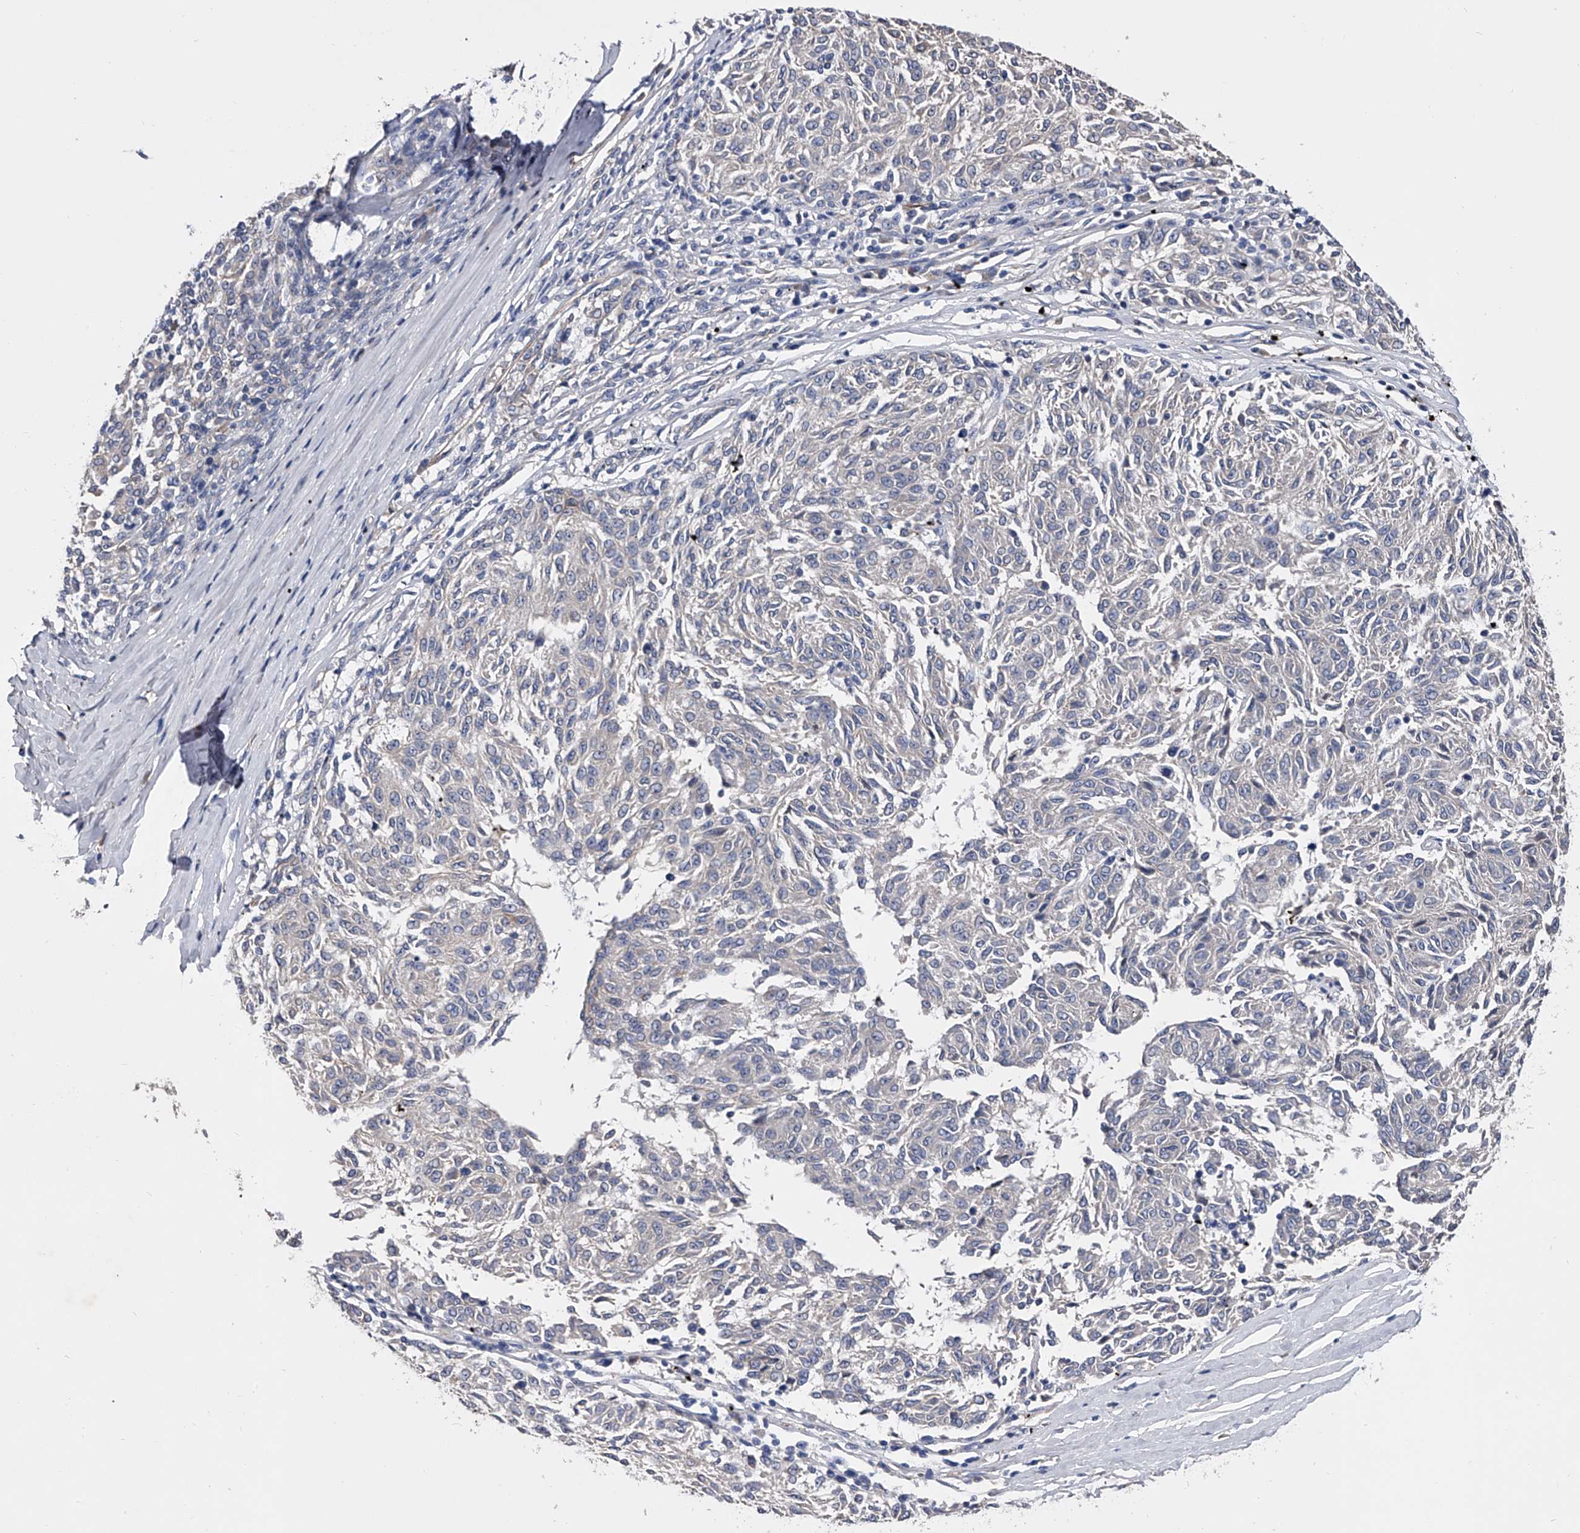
{"staining": {"intensity": "negative", "quantity": "none", "location": "none"}, "tissue": "melanoma", "cell_type": "Tumor cells", "image_type": "cancer", "snomed": [{"axis": "morphology", "description": "Malignant melanoma, NOS"}, {"axis": "topography", "description": "Skin"}], "caption": "IHC of human melanoma reveals no positivity in tumor cells. The staining is performed using DAB brown chromogen with nuclei counter-stained in using hematoxylin.", "gene": "EFCAB7", "patient": {"sex": "female", "age": 72}}